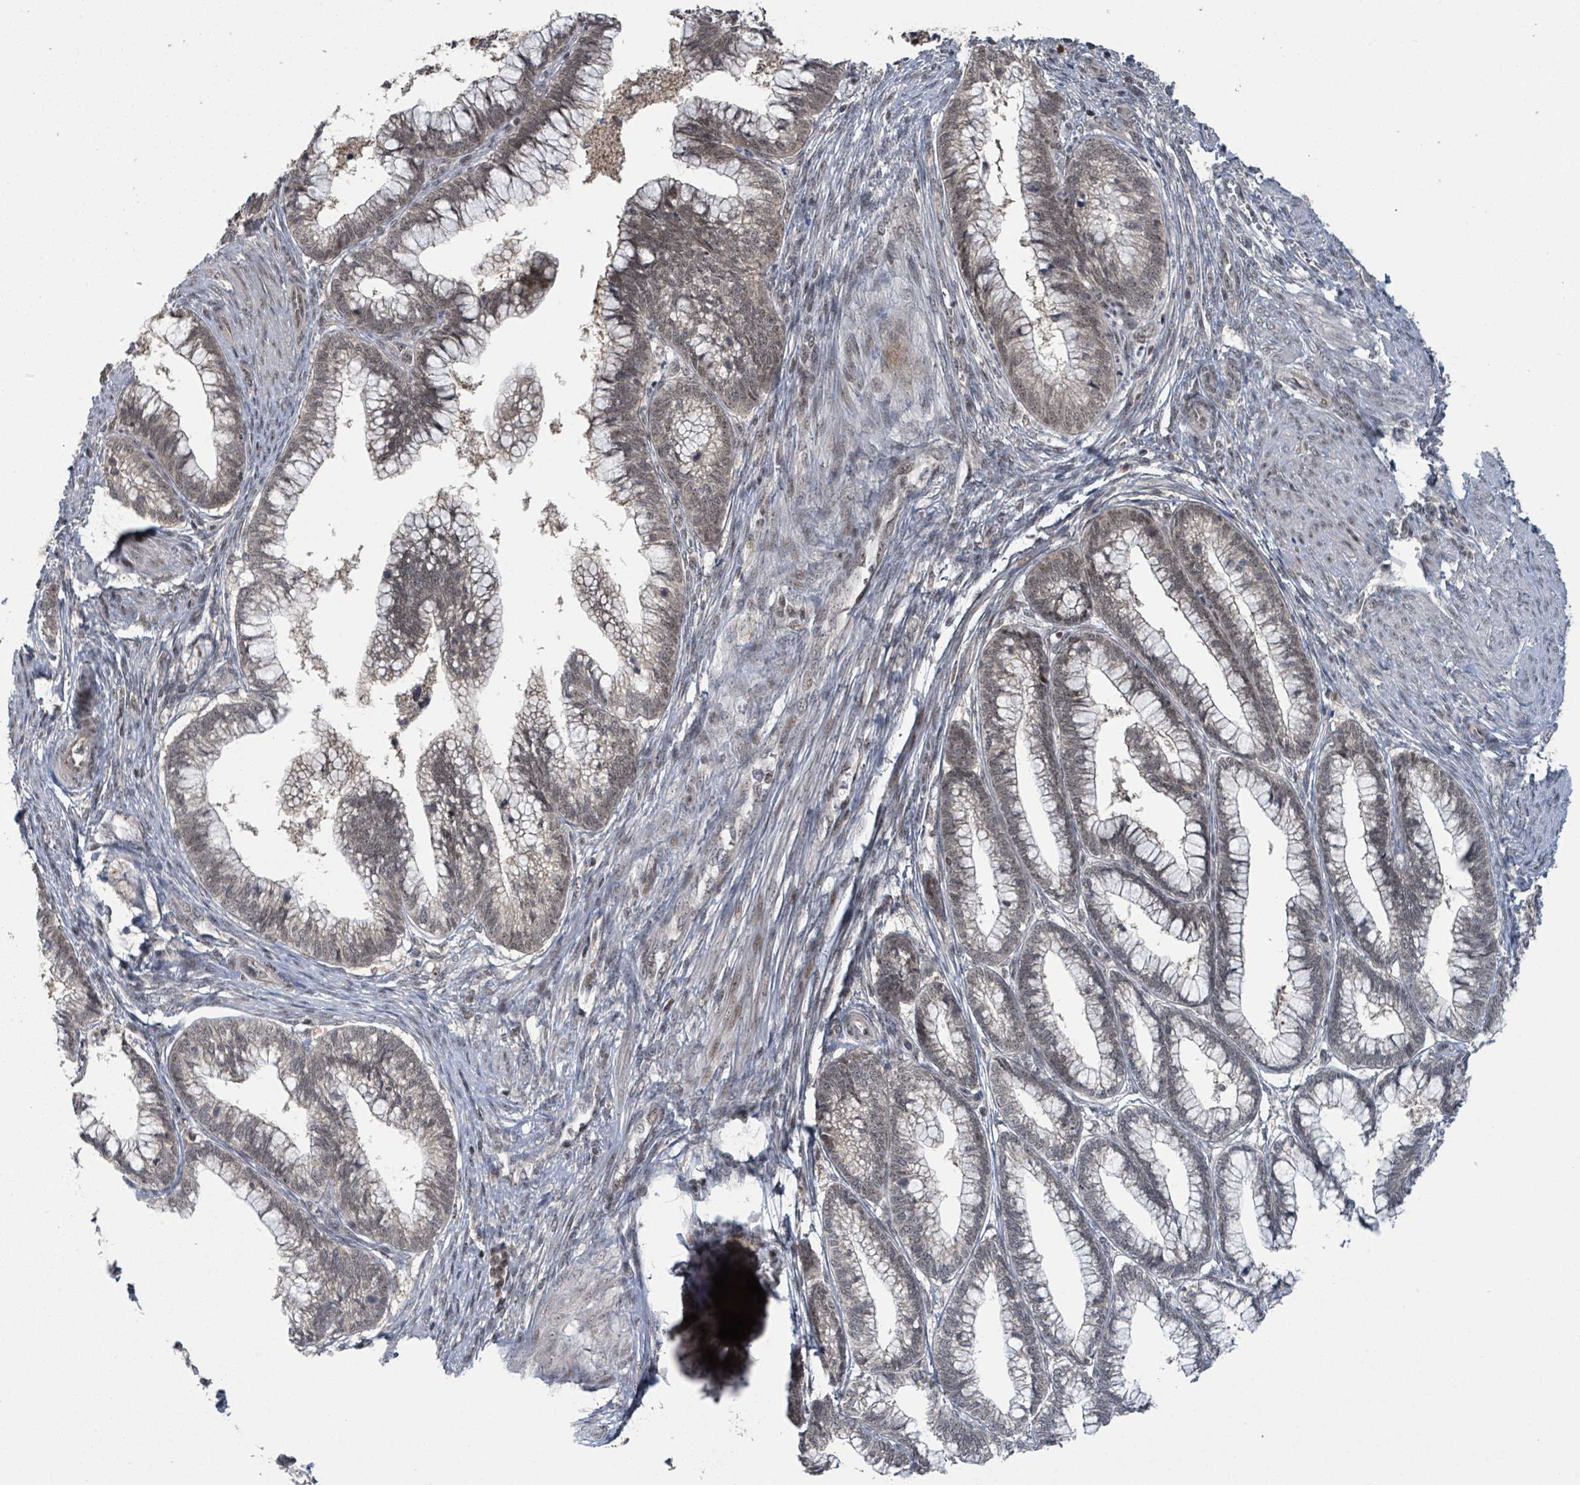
{"staining": {"intensity": "weak", "quantity": "25%-75%", "location": "cytoplasmic/membranous,nuclear"}, "tissue": "cervical cancer", "cell_type": "Tumor cells", "image_type": "cancer", "snomed": [{"axis": "morphology", "description": "Adenocarcinoma, NOS"}, {"axis": "topography", "description": "Cervix"}], "caption": "Weak cytoplasmic/membranous and nuclear staining is identified in about 25%-75% of tumor cells in adenocarcinoma (cervical).", "gene": "ZBTB14", "patient": {"sex": "female", "age": 44}}